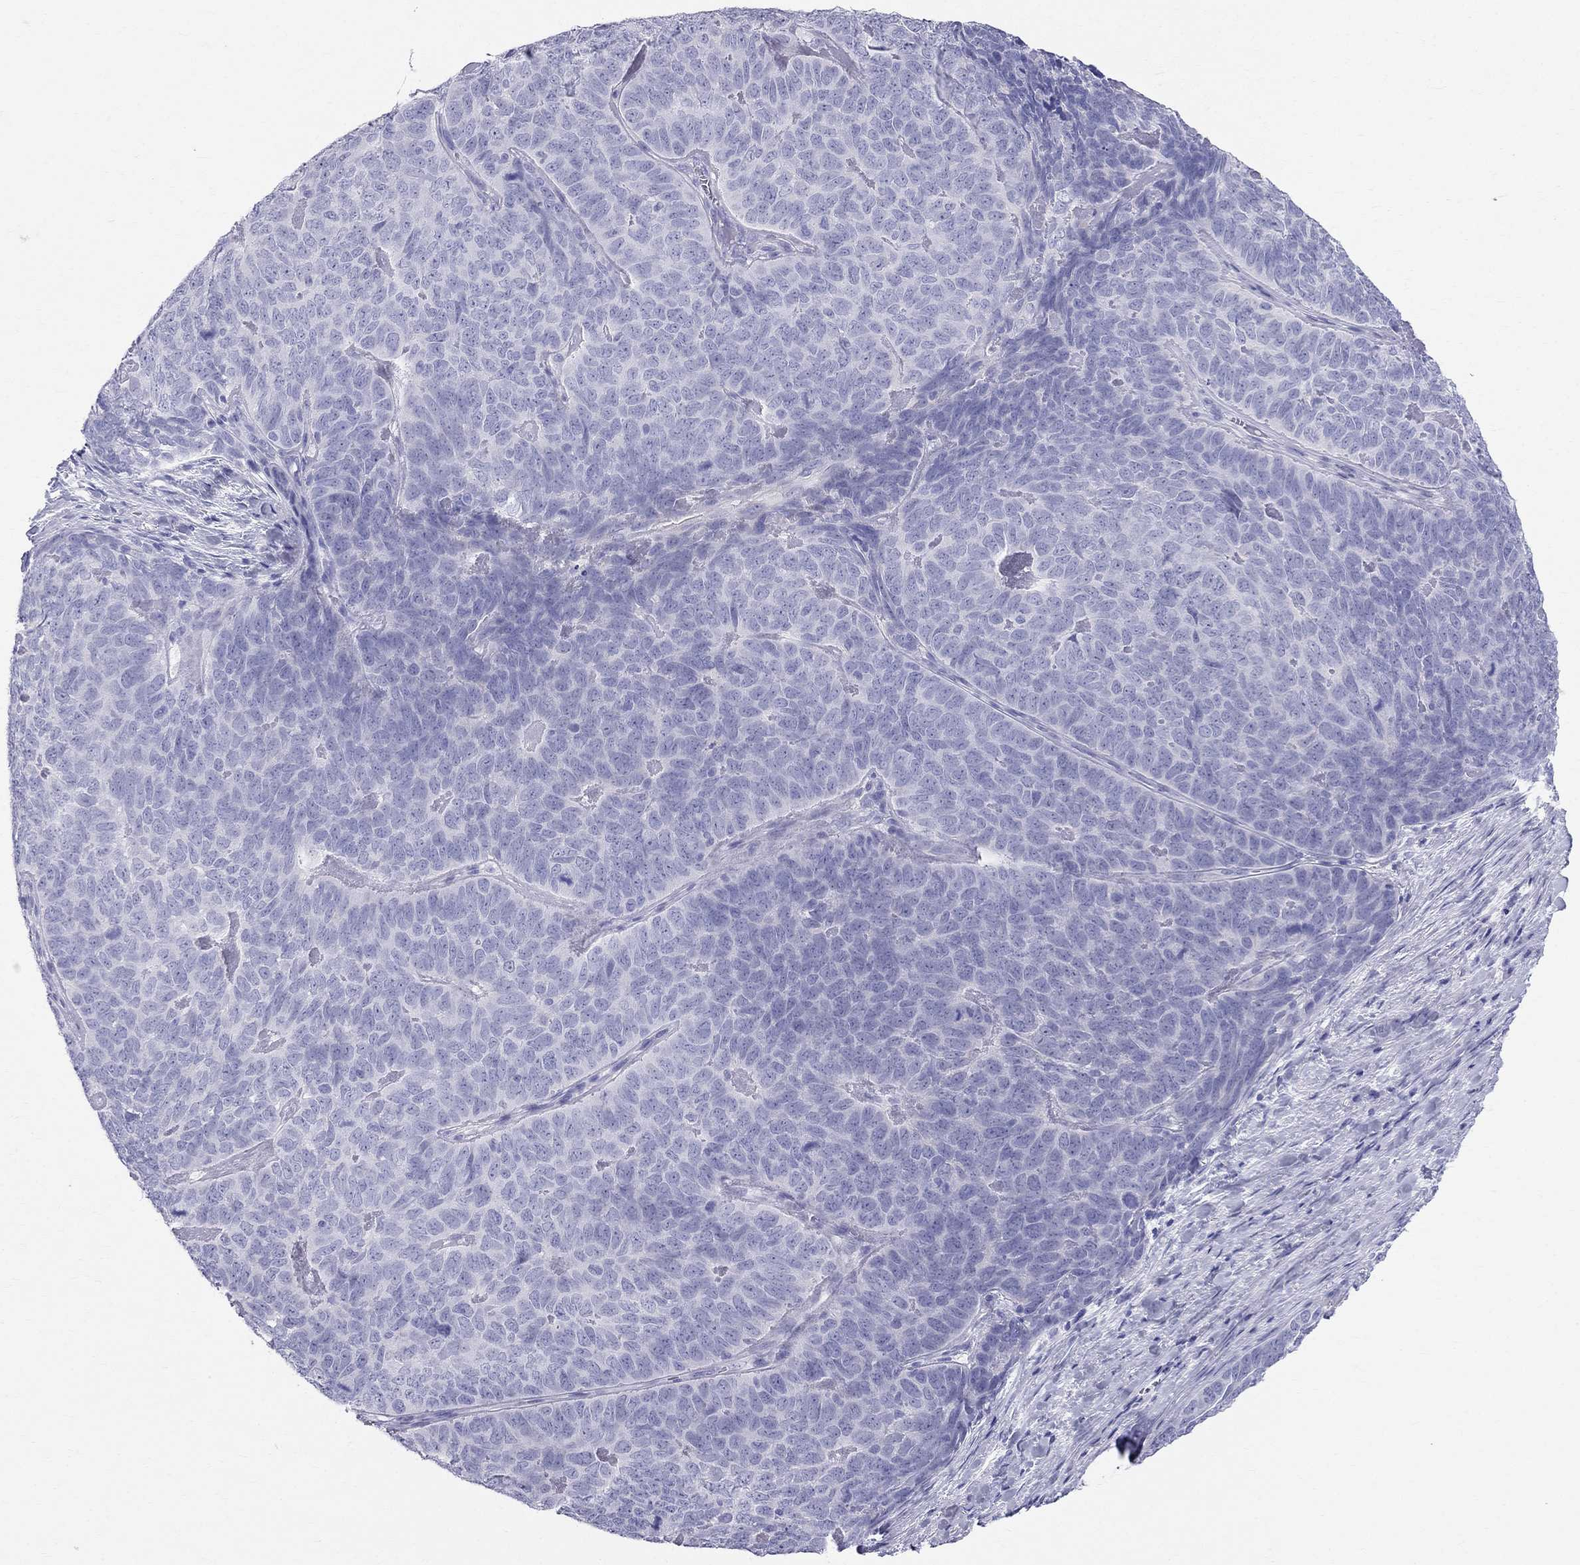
{"staining": {"intensity": "negative", "quantity": "none", "location": "none"}, "tissue": "skin cancer", "cell_type": "Tumor cells", "image_type": "cancer", "snomed": [{"axis": "morphology", "description": "Squamous cell carcinoma, NOS"}, {"axis": "topography", "description": "Skin"}, {"axis": "topography", "description": "Anal"}], "caption": "Immunohistochemistry (IHC) image of neoplastic tissue: human squamous cell carcinoma (skin) stained with DAB (3,3'-diaminobenzidine) displays no significant protein staining in tumor cells.", "gene": "DNAAF6", "patient": {"sex": "female", "age": 51}}